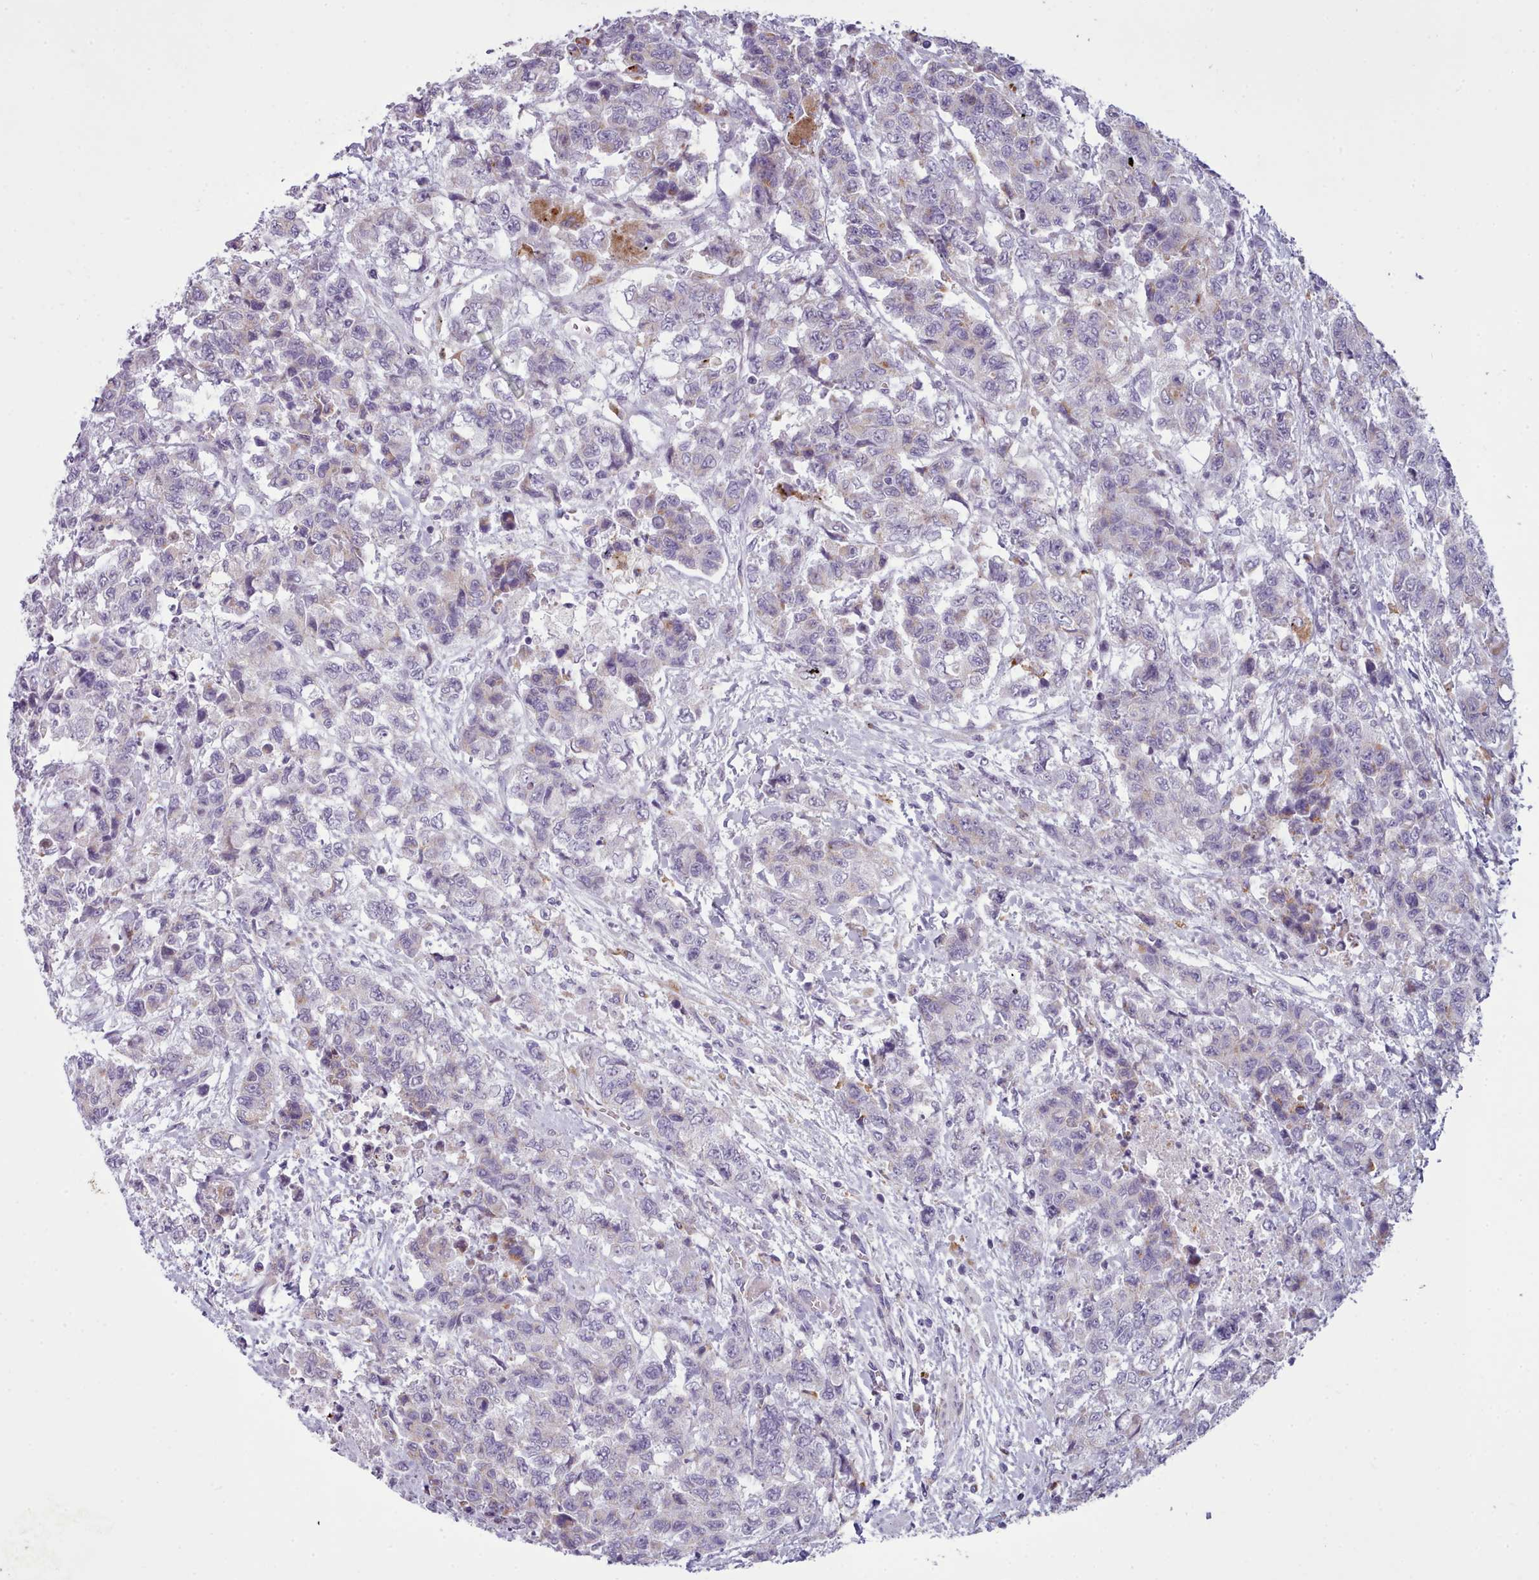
{"staining": {"intensity": "negative", "quantity": "none", "location": "none"}, "tissue": "urothelial cancer", "cell_type": "Tumor cells", "image_type": "cancer", "snomed": [{"axis": "morphology", "description": "Urothelial carcinoma, High grade"}, {"axis": "topography", "description": "Urinary bladder"}], "caption": "High-grade urothelial carcinoma stained for a protein using immunohistochemistry (IHC) shows no staining tumor cells.", "gene": "SLC52A3", "patient": {"sex": "female", "age": 78}}